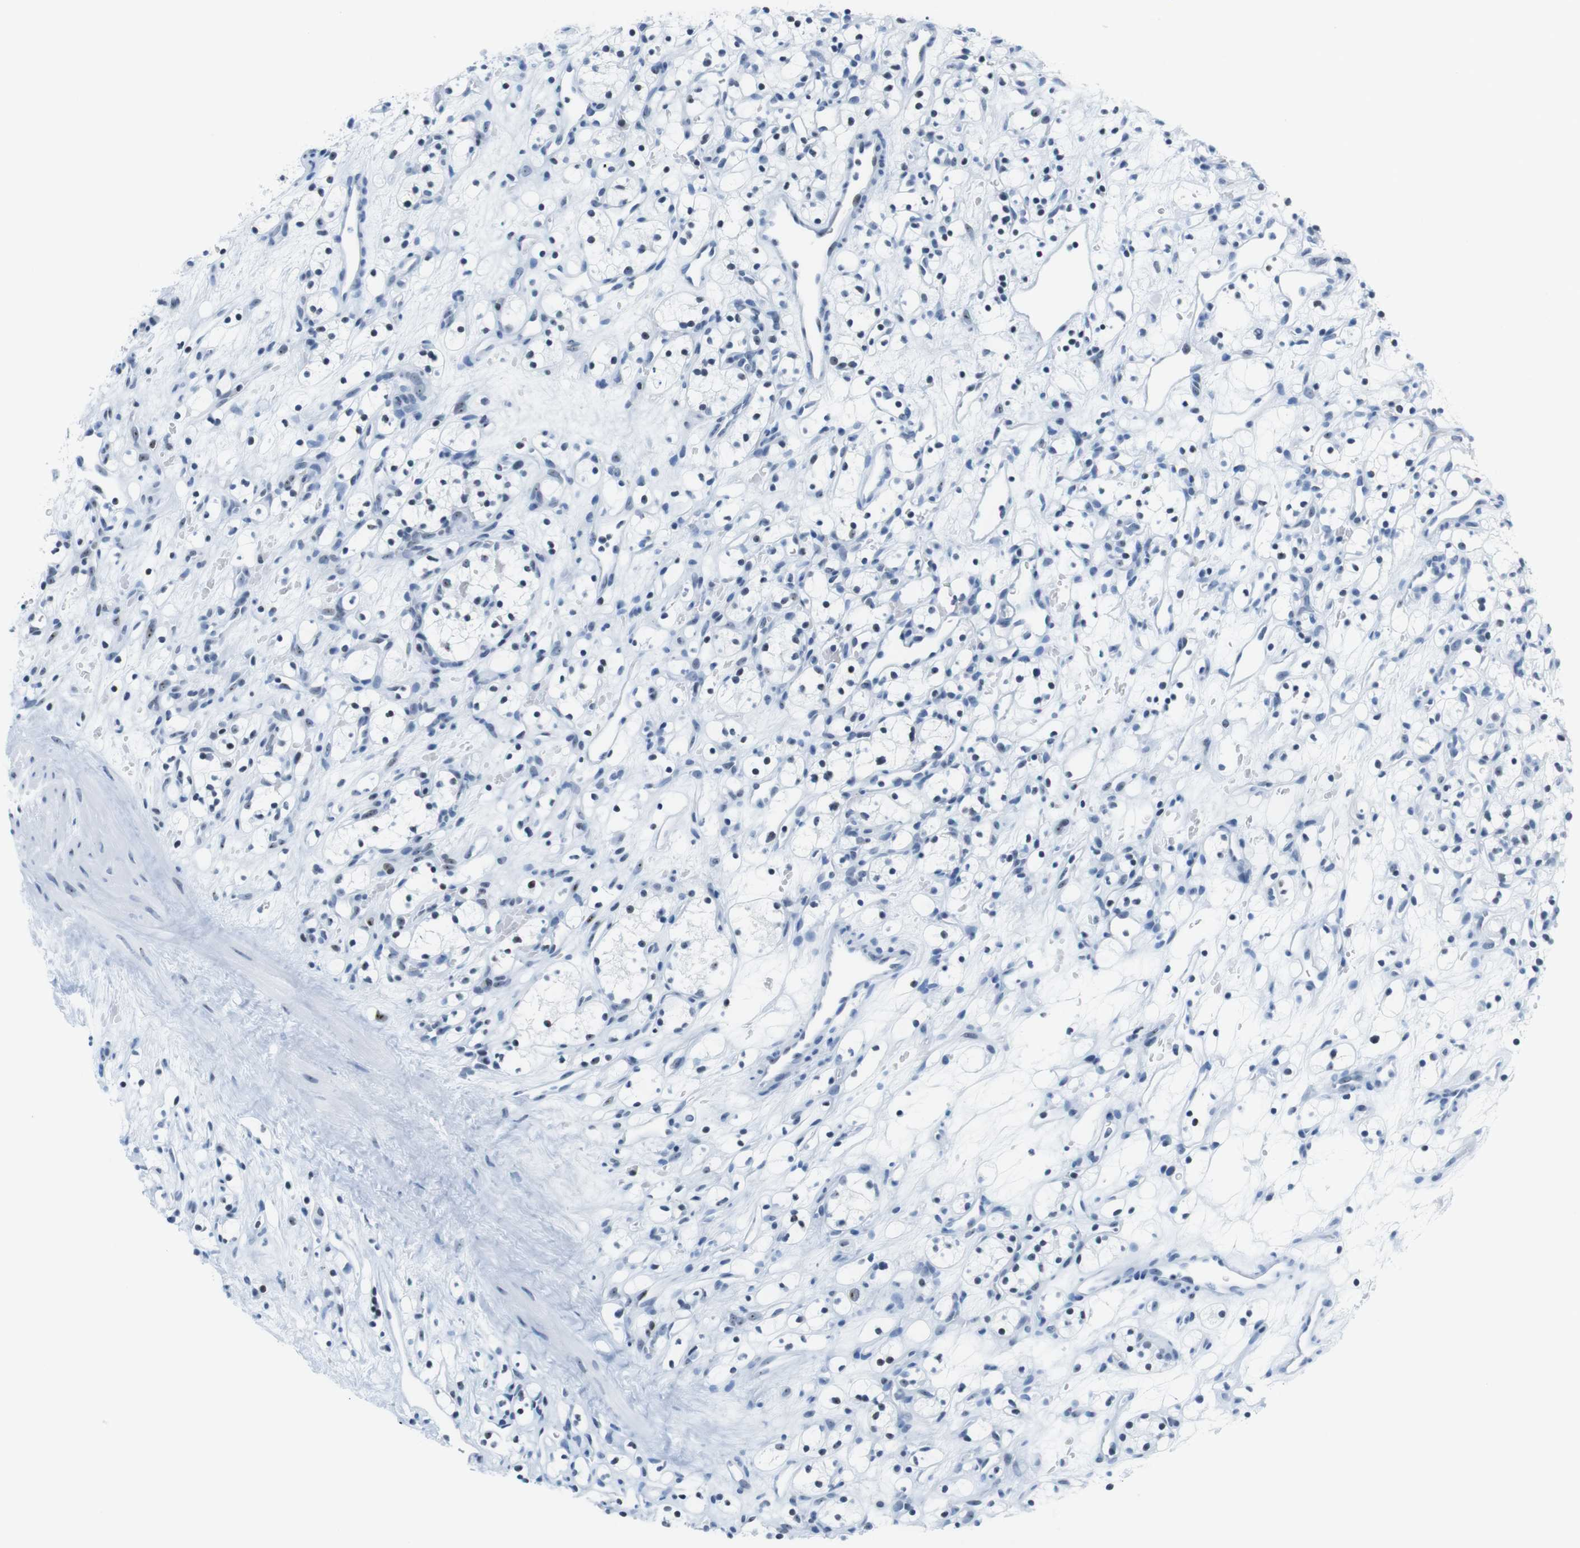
{"staining": {"intensity": "moderate", "quantity": "25%-75%", "location": "nuclear"}, "tissue": "renal cancer", "cell_type": "Tumor cells", "image_type": "cancer", "snomed": [{"axis": "morphology", "description": "Adenocarcinoma, NOS"}, {"axis": "topography", "description": "Kidney"}], "caption": "IHC (DAB (3,3'-diaminobenzidine)) staining of renal cancer (adenocarcinoma) displays moderate nuclear protein staining in about 25%-75% of tumor cells.", "gene": "NIFK", "patient": {"sex": "female", "age": 60}}